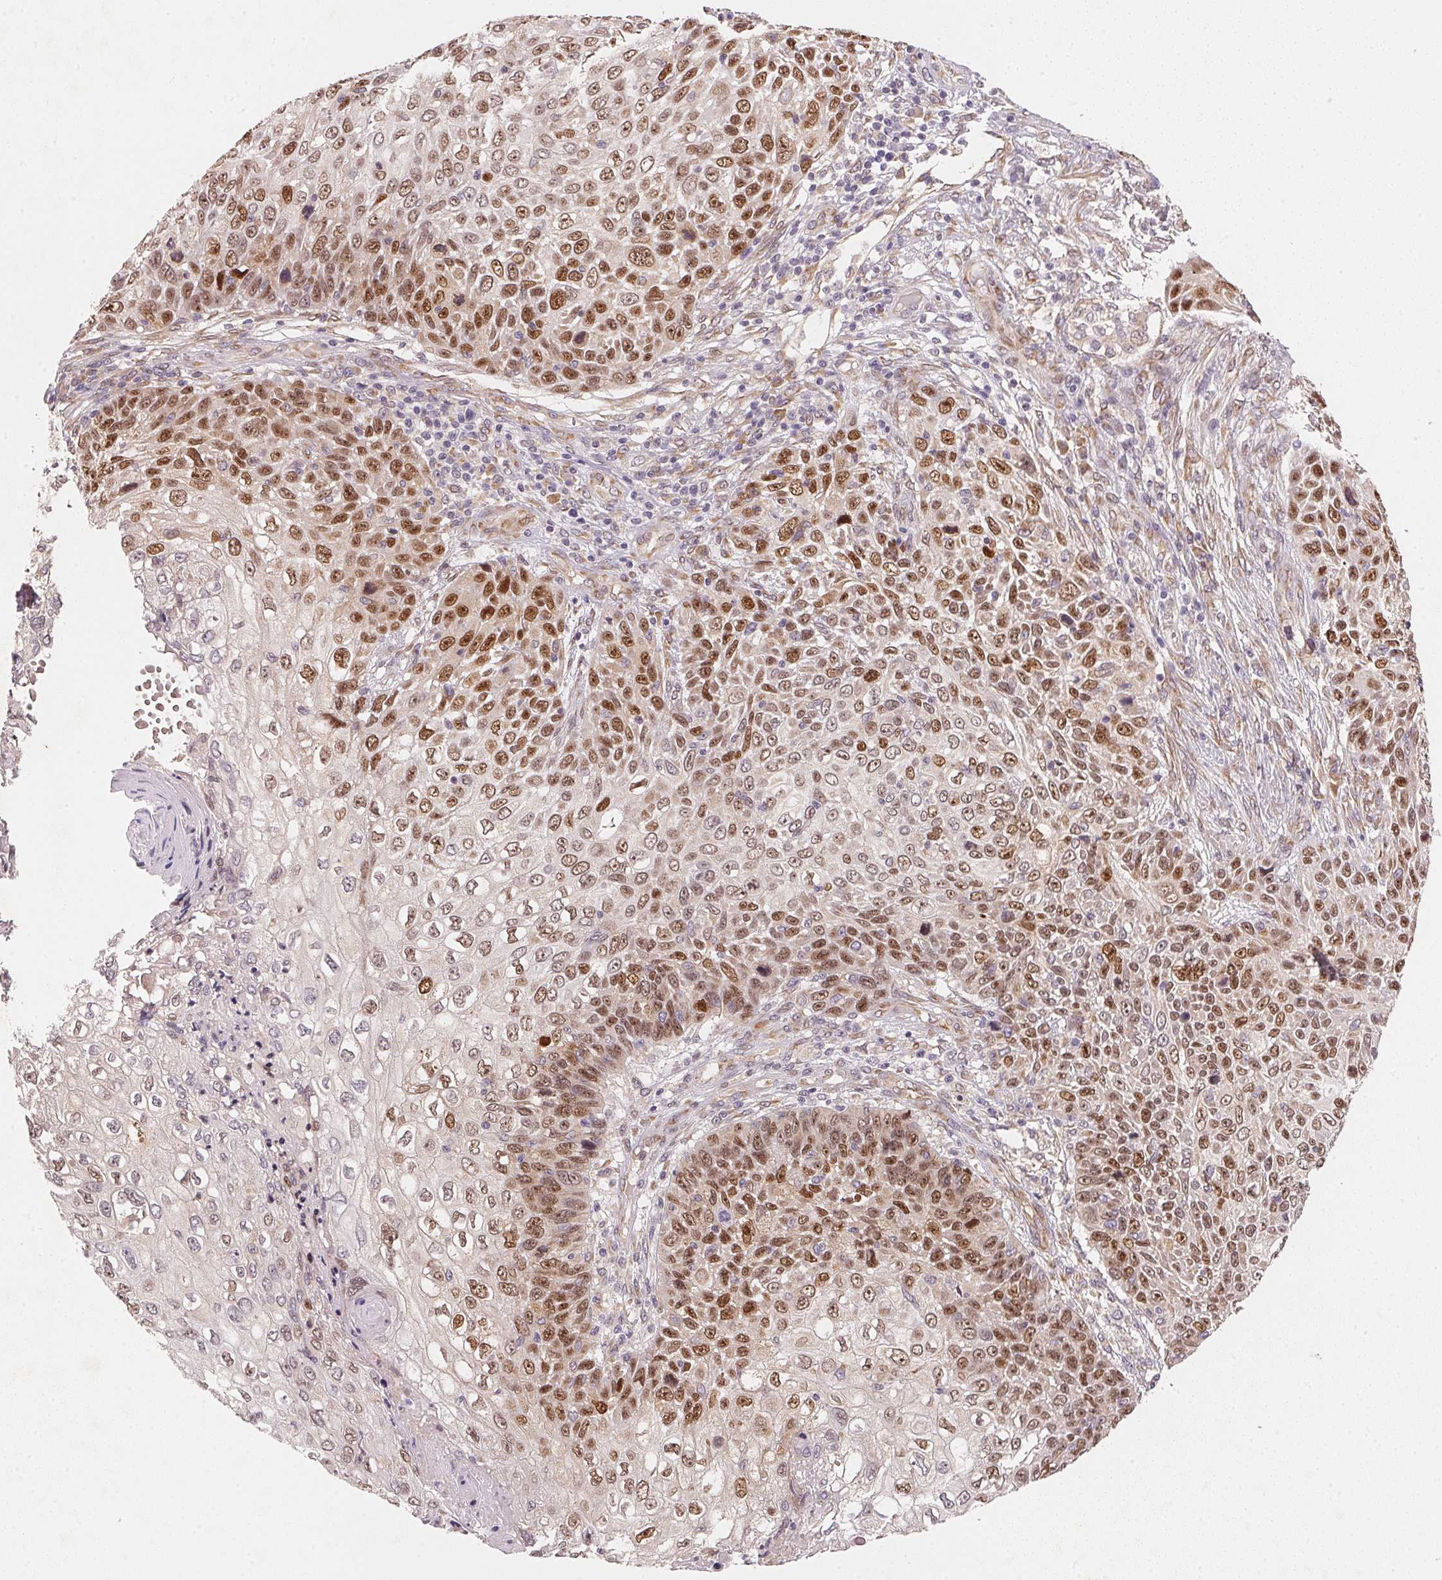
{"staining": {"intensity": "moderate", "quantity": ">75%", "location": "nuclear"}, "tissue": "skin cancer", "cell_type": "Tumor cells", "image_type": "cancer", "snomed": [{"axis": "morphology", "description": "Squamous cell carcinoma, NOS"}, {"axis": "topography", "description": "Skin"}], "caption": "The immunohistochemical stain labels moderate nuclear positivity in tumor cells of skin squamous cell carcinoma tissue. Using DAB (3,3'-diaminobenzidine) (brown) and hematoxylin (blue) stains, captured at high magnification using brightfield microscopy.", "gene": "EI24", "patient": {"sex": "male", "age": 92}}